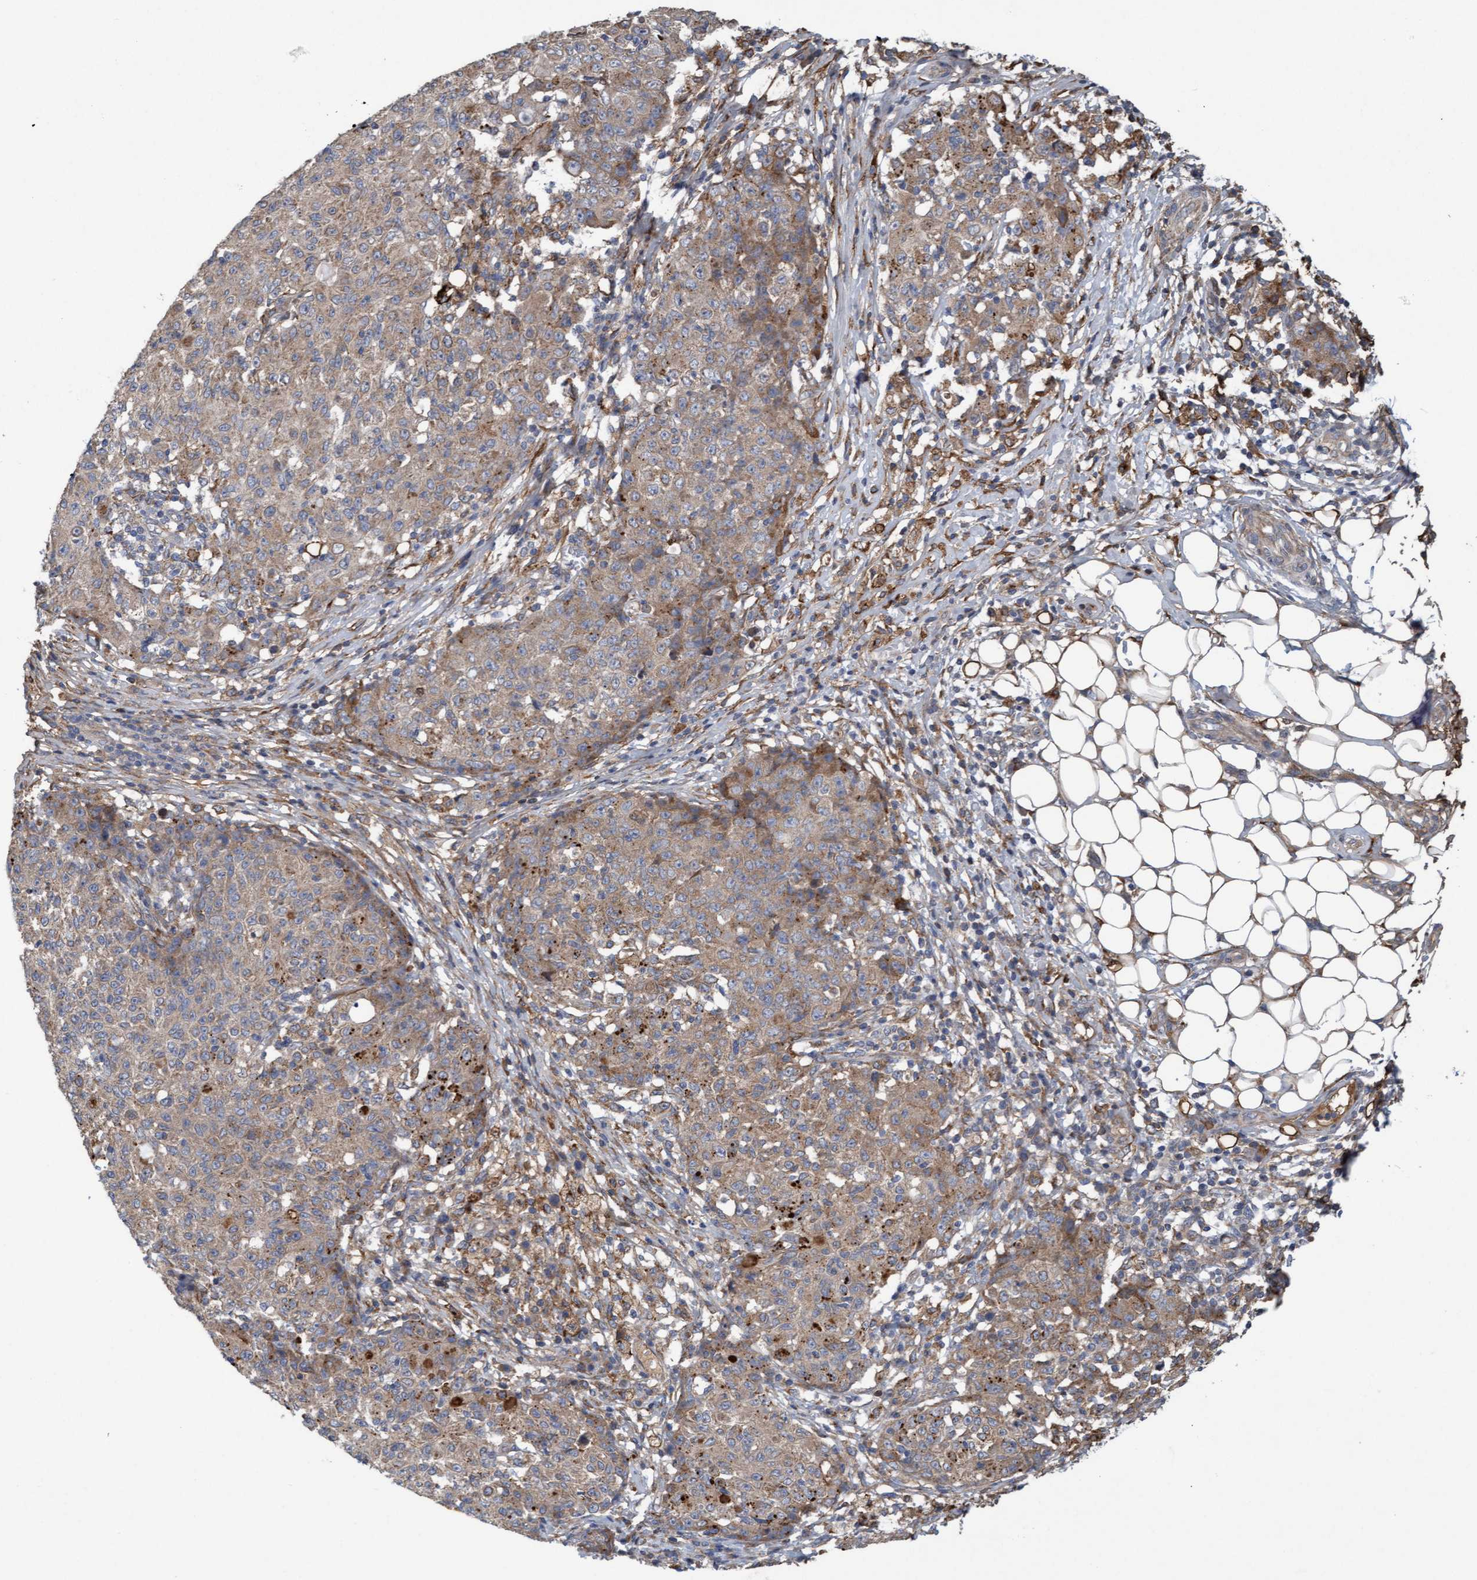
{"staining": {"intensity": "weak", "quantity": ">75%", "location": "cytoplasmic/membranous"}, "tissue": "ovarian cancer", "cell_type": "Tumor cells", "image_type": "cancer", "snomed": [{"axis": "morphology", "description": "Carcinoma, endometroid"}, {"axis": "topography", "description": "Ovary"}], "caption": "Approximately >75% of tumor cells in human ovarian endometroid carcinoma exhibit weak cytoplasmic/membranous protein expression as visualized by brown immunohistochemical staining.", "gene": "DDHD2", "patient": {"sex": "female", "age": 42}}